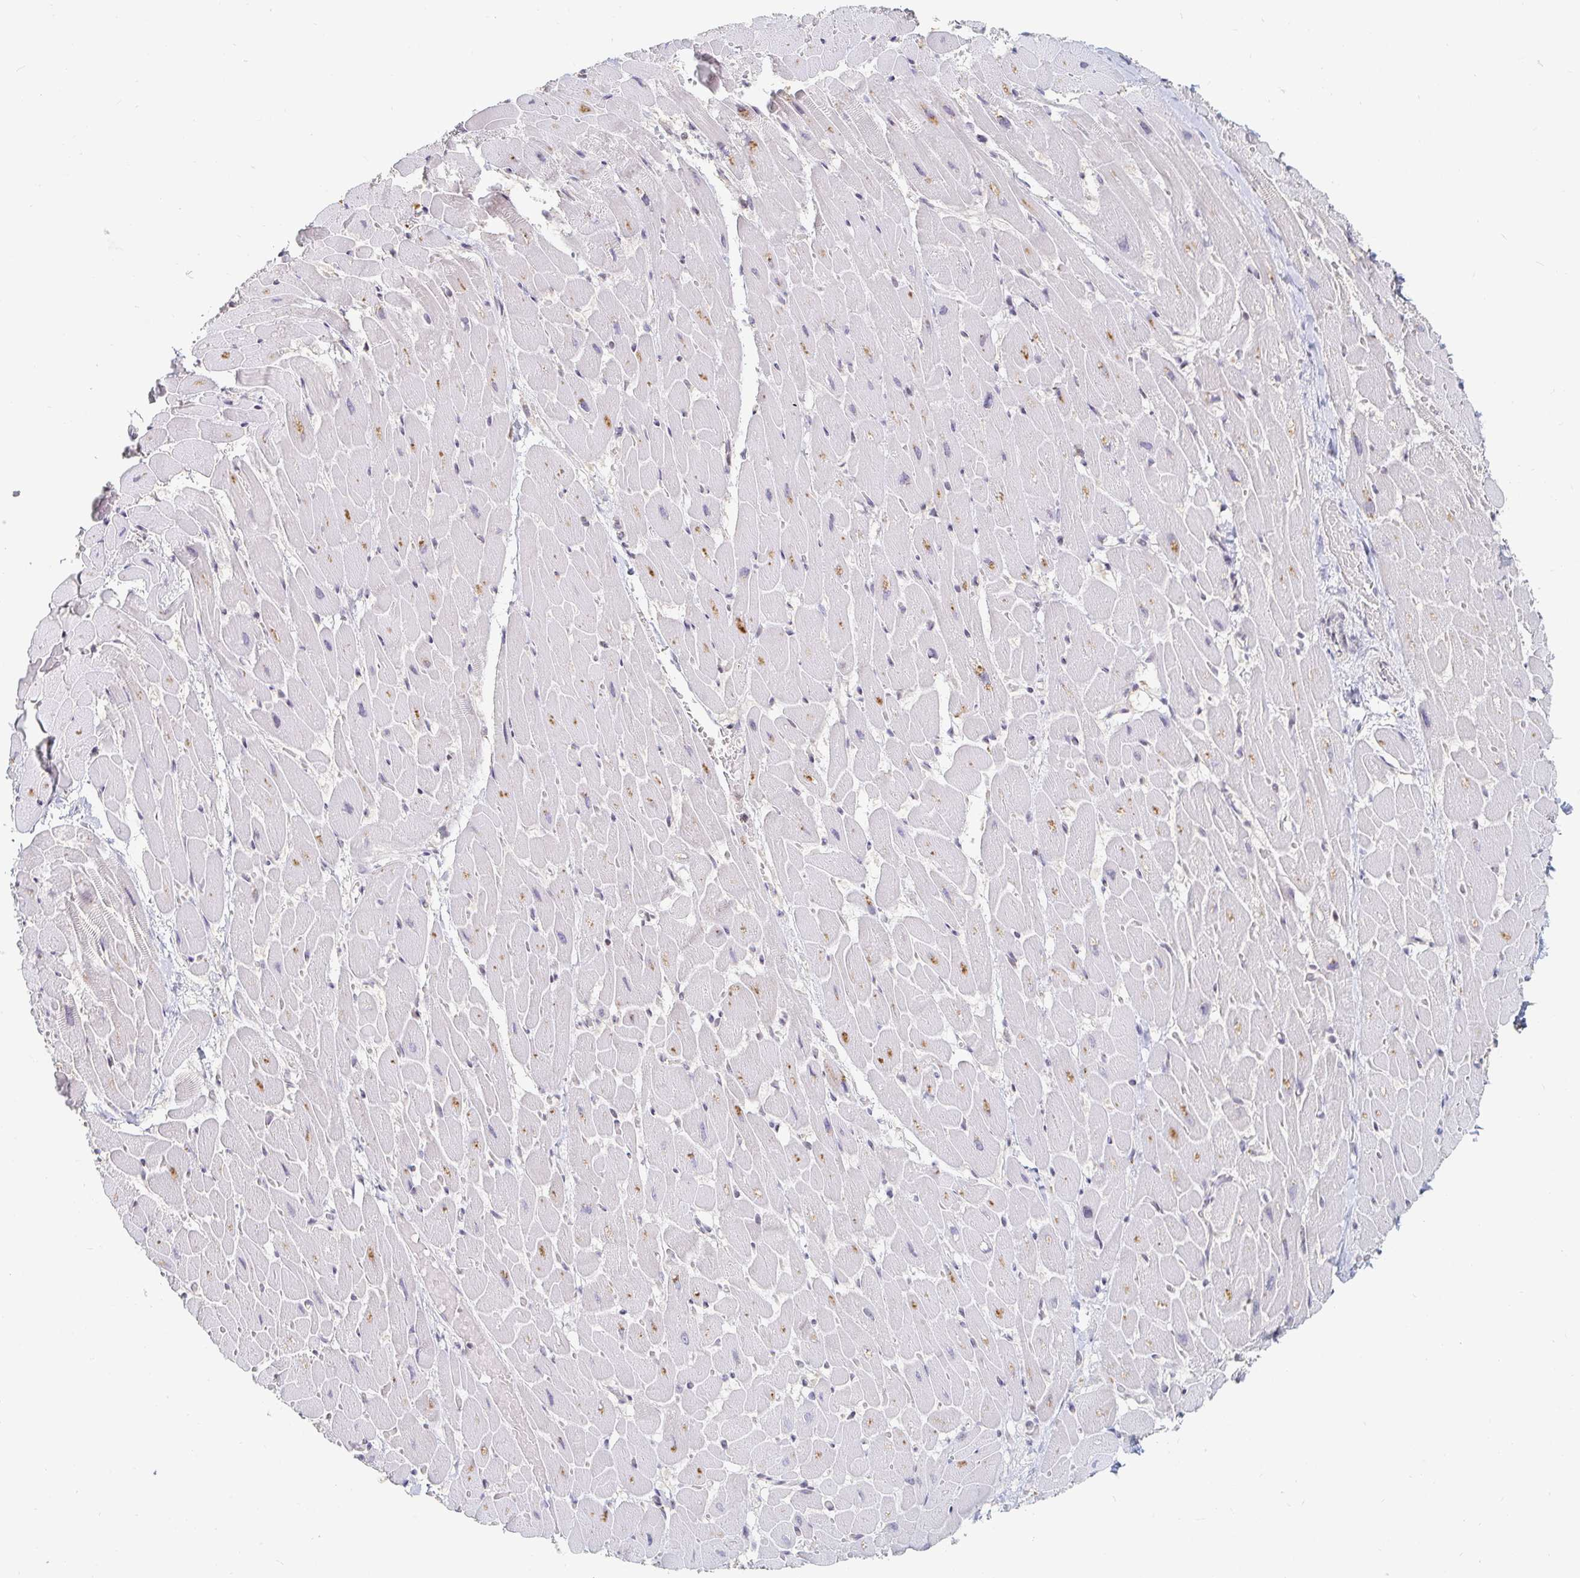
{"staining": {"intensity": "moderate", "quantity": "25%-75%", "location": "cytoplasmic/membranous"}, "tissue": "heart muscle", "cell_type": "Cardiomyocytes", "image_type": "normal", "snomed": [{"axis": "morphology", "description": "Normal tissue, NOS"}, {"axis": "topography", "description": "Heart"}], "caption": "A high-resolution photomicrograph shows immunohistochemistry staining of benign heart muscle, which displays moderate cytoplasmic/membranous expression in approximately 25%-75% of cardiomyocytes. (Stains: DAB (3,3'-diaminobenzidine) in brown, nuclei in blue, Microscopy: brightfield microscopy at high magnification).", "gene": "NME9", "patient": {"sex": "male", "age": 37}}